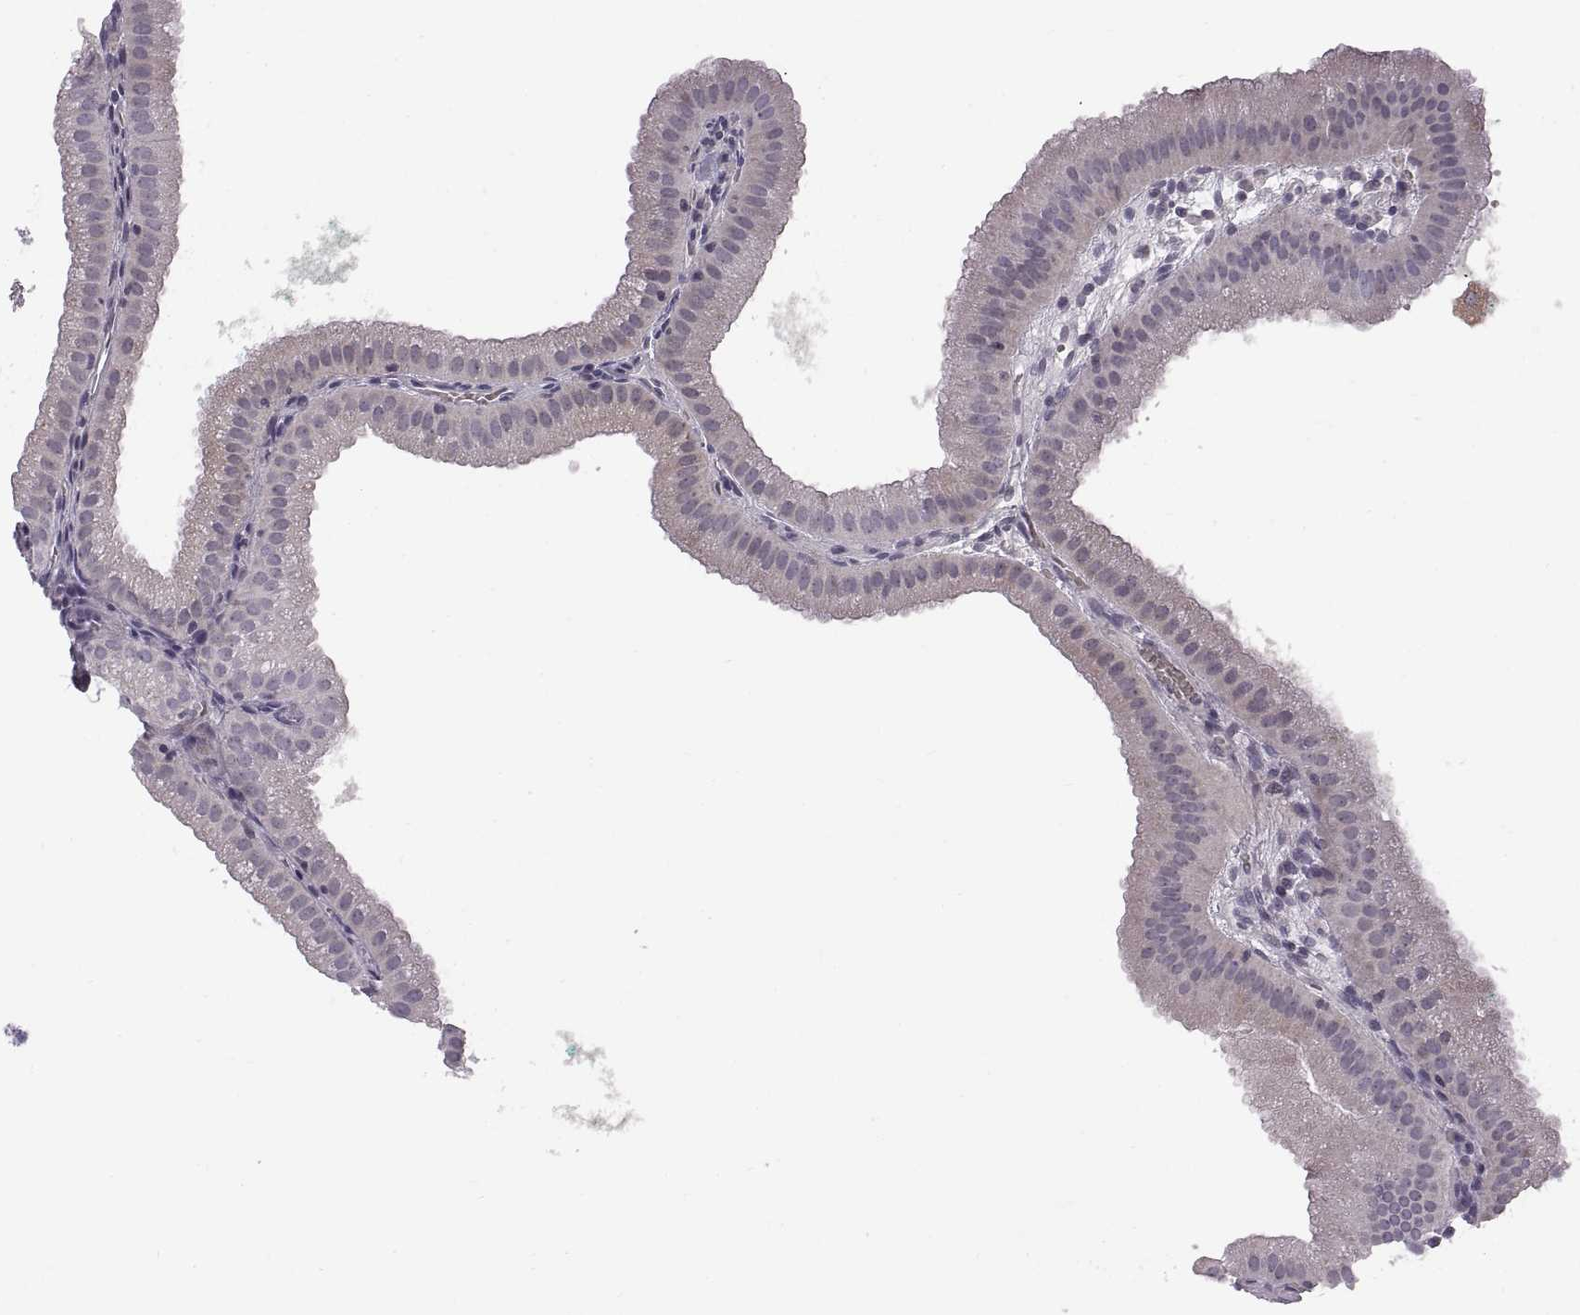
{"staining": {"intensity": "moderate", "quantity": "<25%", "location": "cytoplasmic/membranous"}, "tissue": "gallbladder", "cell_type": "Glandular cells", "image_type": "normal", "snomed": [{"axis": "morphology", "description": "Normal tissue, NOS"}, {"axis": "topography", "description": "Gallbladder"}], "caption": "Immunohistochemical staining of unremarkable gallbladder reveals low levels of moderate cytoplasmic/membranous staining in about <25% of glandular cells.", "gene": "WFDC8", "patient": {"sex": "male", "age": 67}}